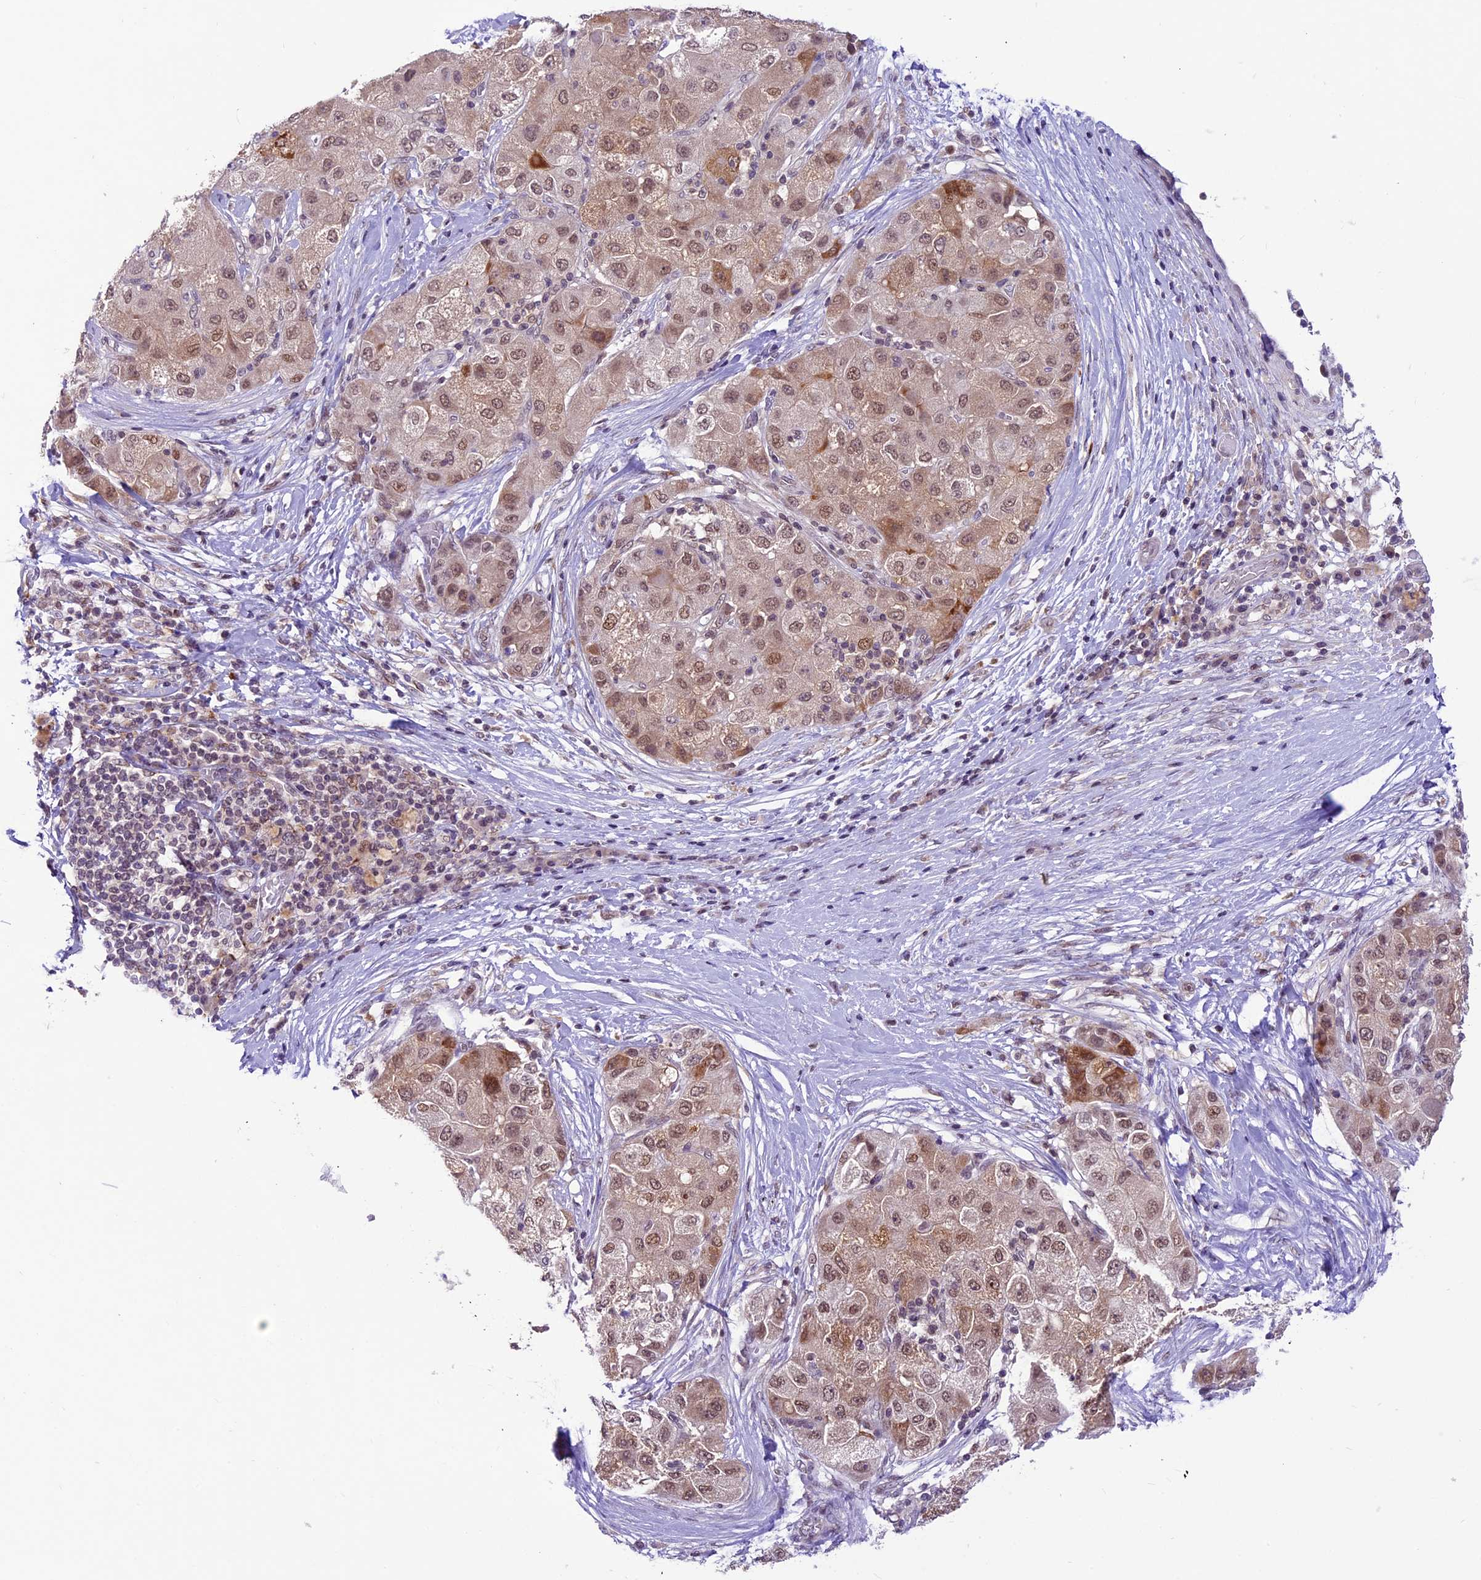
{"staining": {"intensity": "moderate", "quantity": ">75%", "location": "cytoplasmic/membranous,nuclear"}, "tissue": "liver cancer", "cell_type": "Tumor cells", "image_type": "cancer", "snomed": [{"axis": "morphology", "description": "Carcinoma, Hepatocellular, NOS"}, {"axis": "topography", "description": "Liver"}], "caption": "About >75% of tumor cells in human hepatocellular carcinoma (liver) reveal moderate cytoplasmic/membranous and nuclear protein staining as visualized by brown immunohistochemical staining.", "gene": "SHKBP1", "patient": {"sex": "male", "age": 80}}